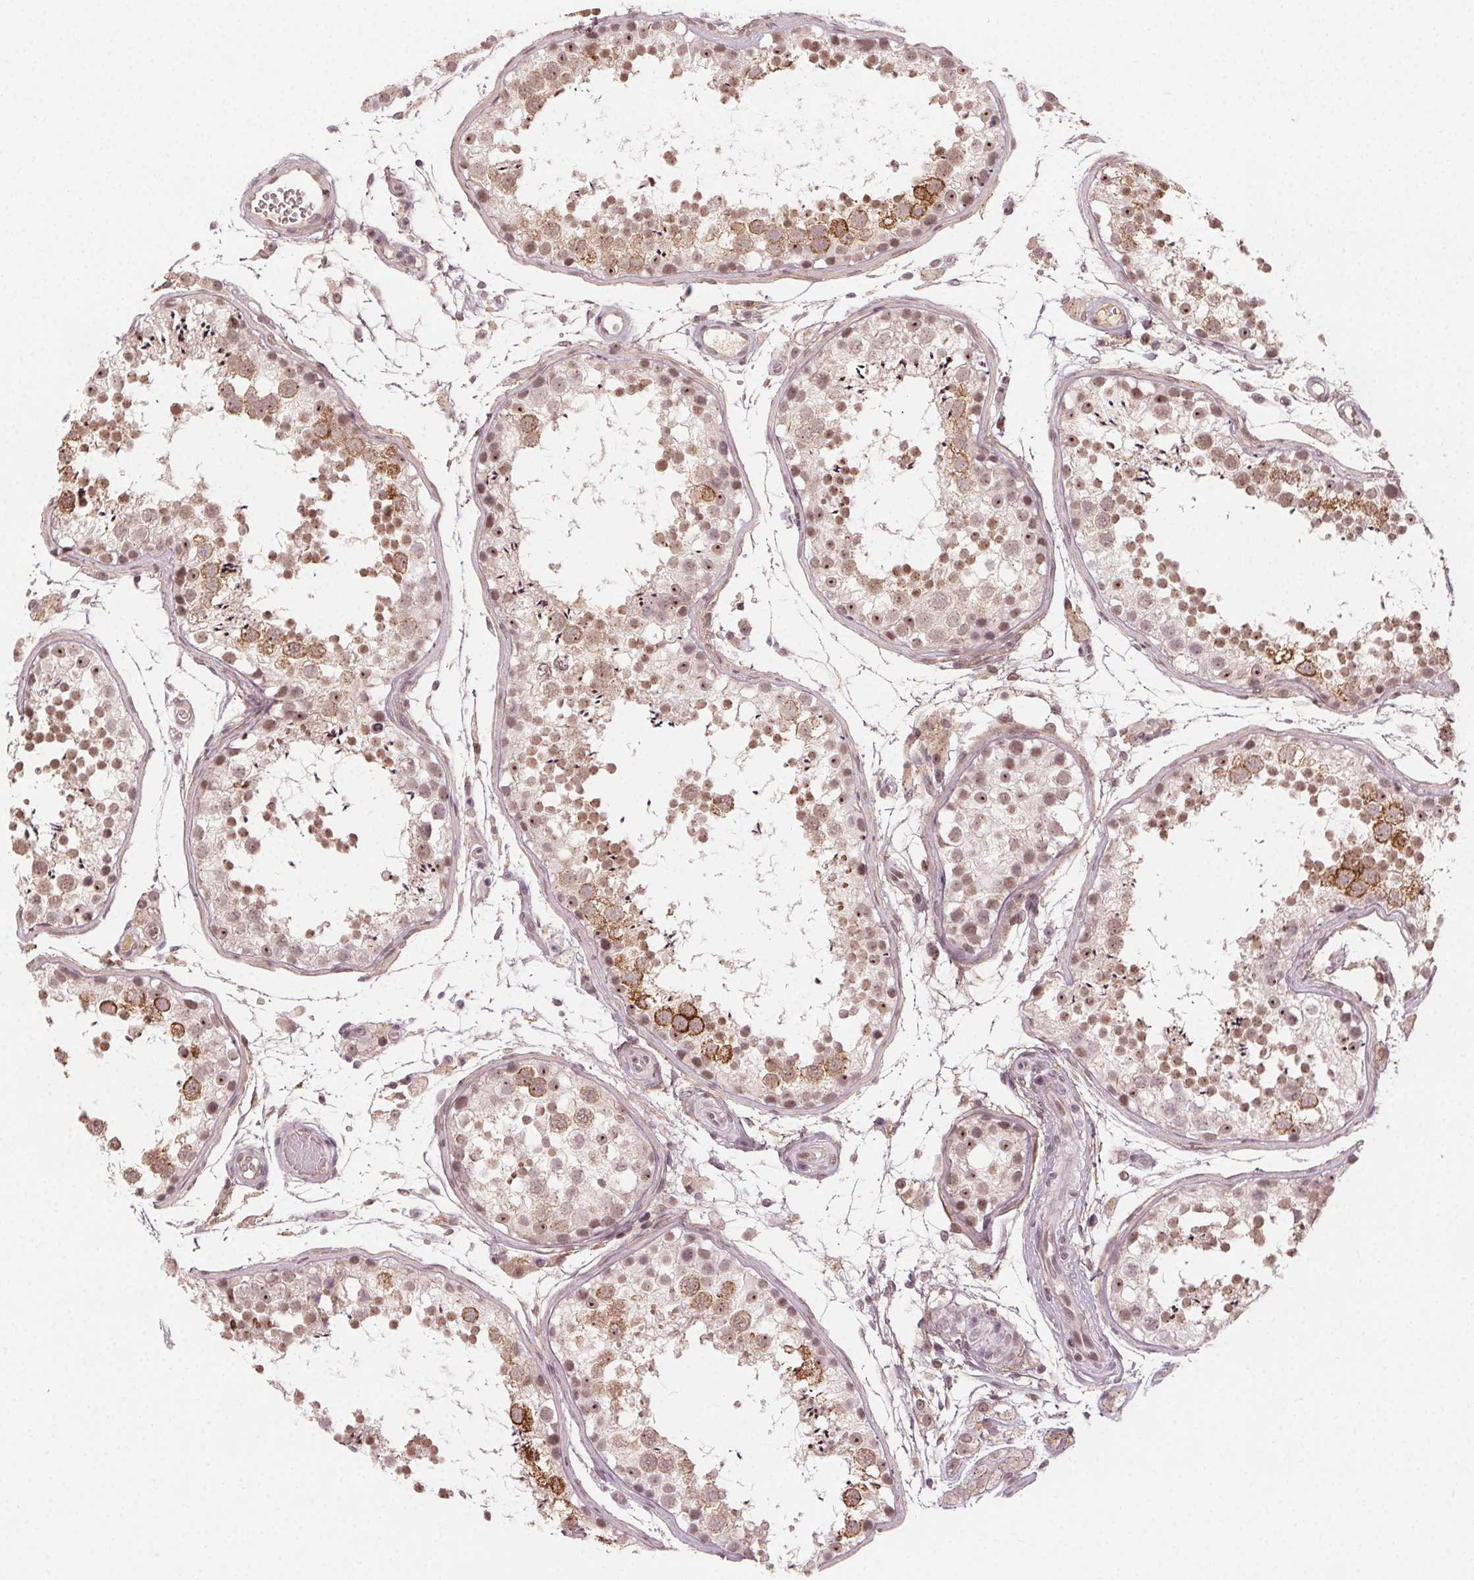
{"staining": {"intensity": "moderate", "quantity": ">75%", "location": "cytoplasmic/membranous,nuclear"}, "tissue": "testis", "cell_type": "Cells in seminiferous ducts", "image_type": "normal", "snomed": [{"axis": "morphology", "description": "Normal tissue, NOS"}, {"axis": "topography", "description": "Testis"}], "caption": "Cells in seminiferous ducts demonstrate medium levels of moderate cytoplasmic/membranous,nuclear expression in approximately >75% of cells in normal testis.", "gene": "TUB", "patient": {"sex": "male", "age": 29}}